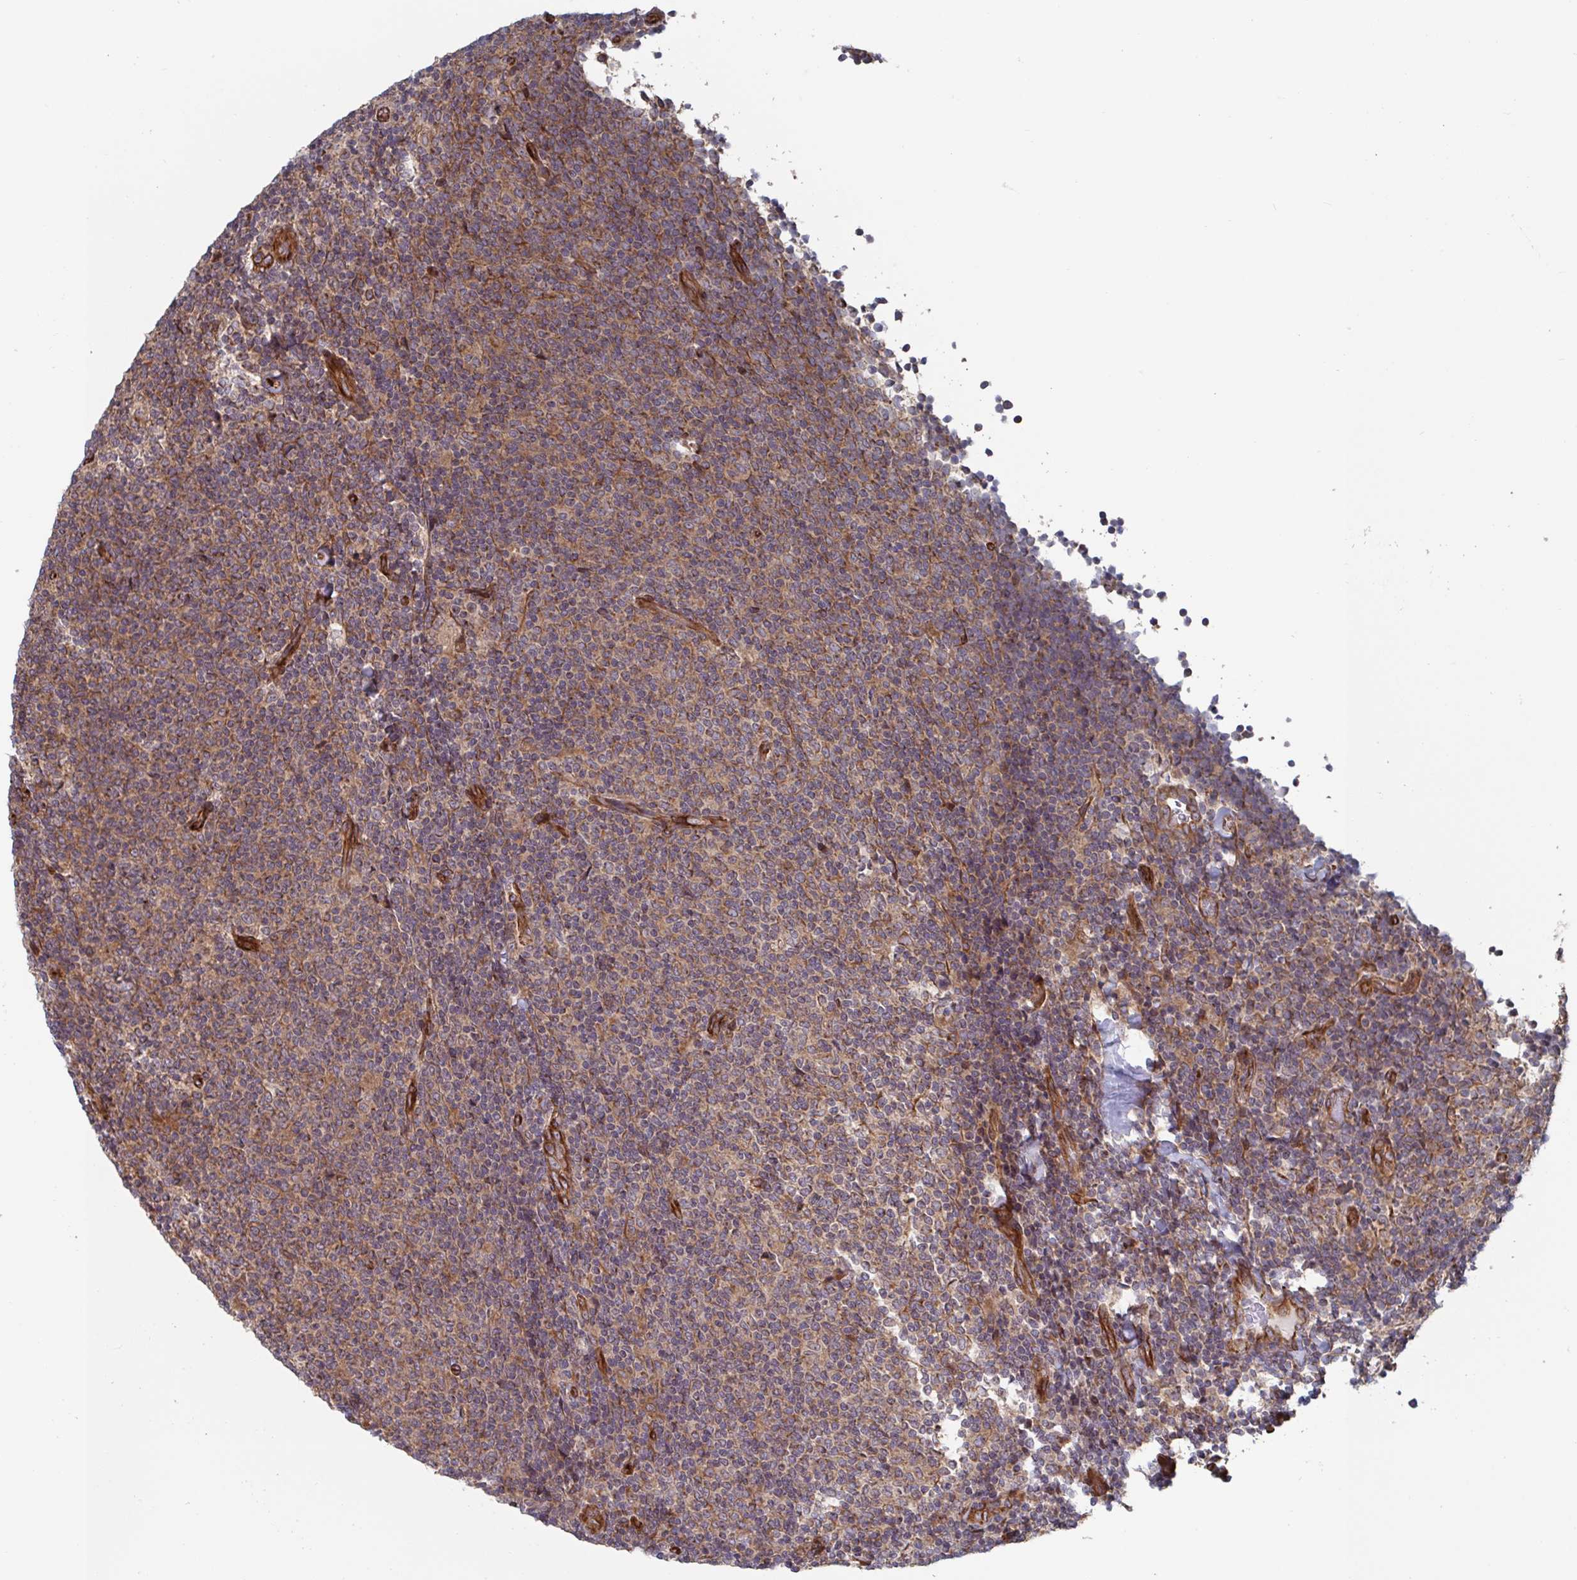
{"staining": {"intensity": "moderate", "quantity": ">75%", "location": "cytoplasmic/membranous"}, "tissue": "lymphoma", "cell_type": "Tumor cells", "image_type": "cancer", "snomed": [{"axis": "morphology", "description": "Malignant lymphoma, non-Hodgkin's type, Low grade"}, {"axis": "topography", "description": "Lymph node"}], "caption": "Immunohistochemistry image of neoplastic tissue: human lymphoma stained using immunohistochemistry (IHC) shows medium levels of moderate protein expression localized specifically in the cytoplasmic/membranous of tumor cells, appearing as a cytoplasmic/membranous brown color.", "gene": "DVL3", "patient": {"sex": "male", "age": 52}}